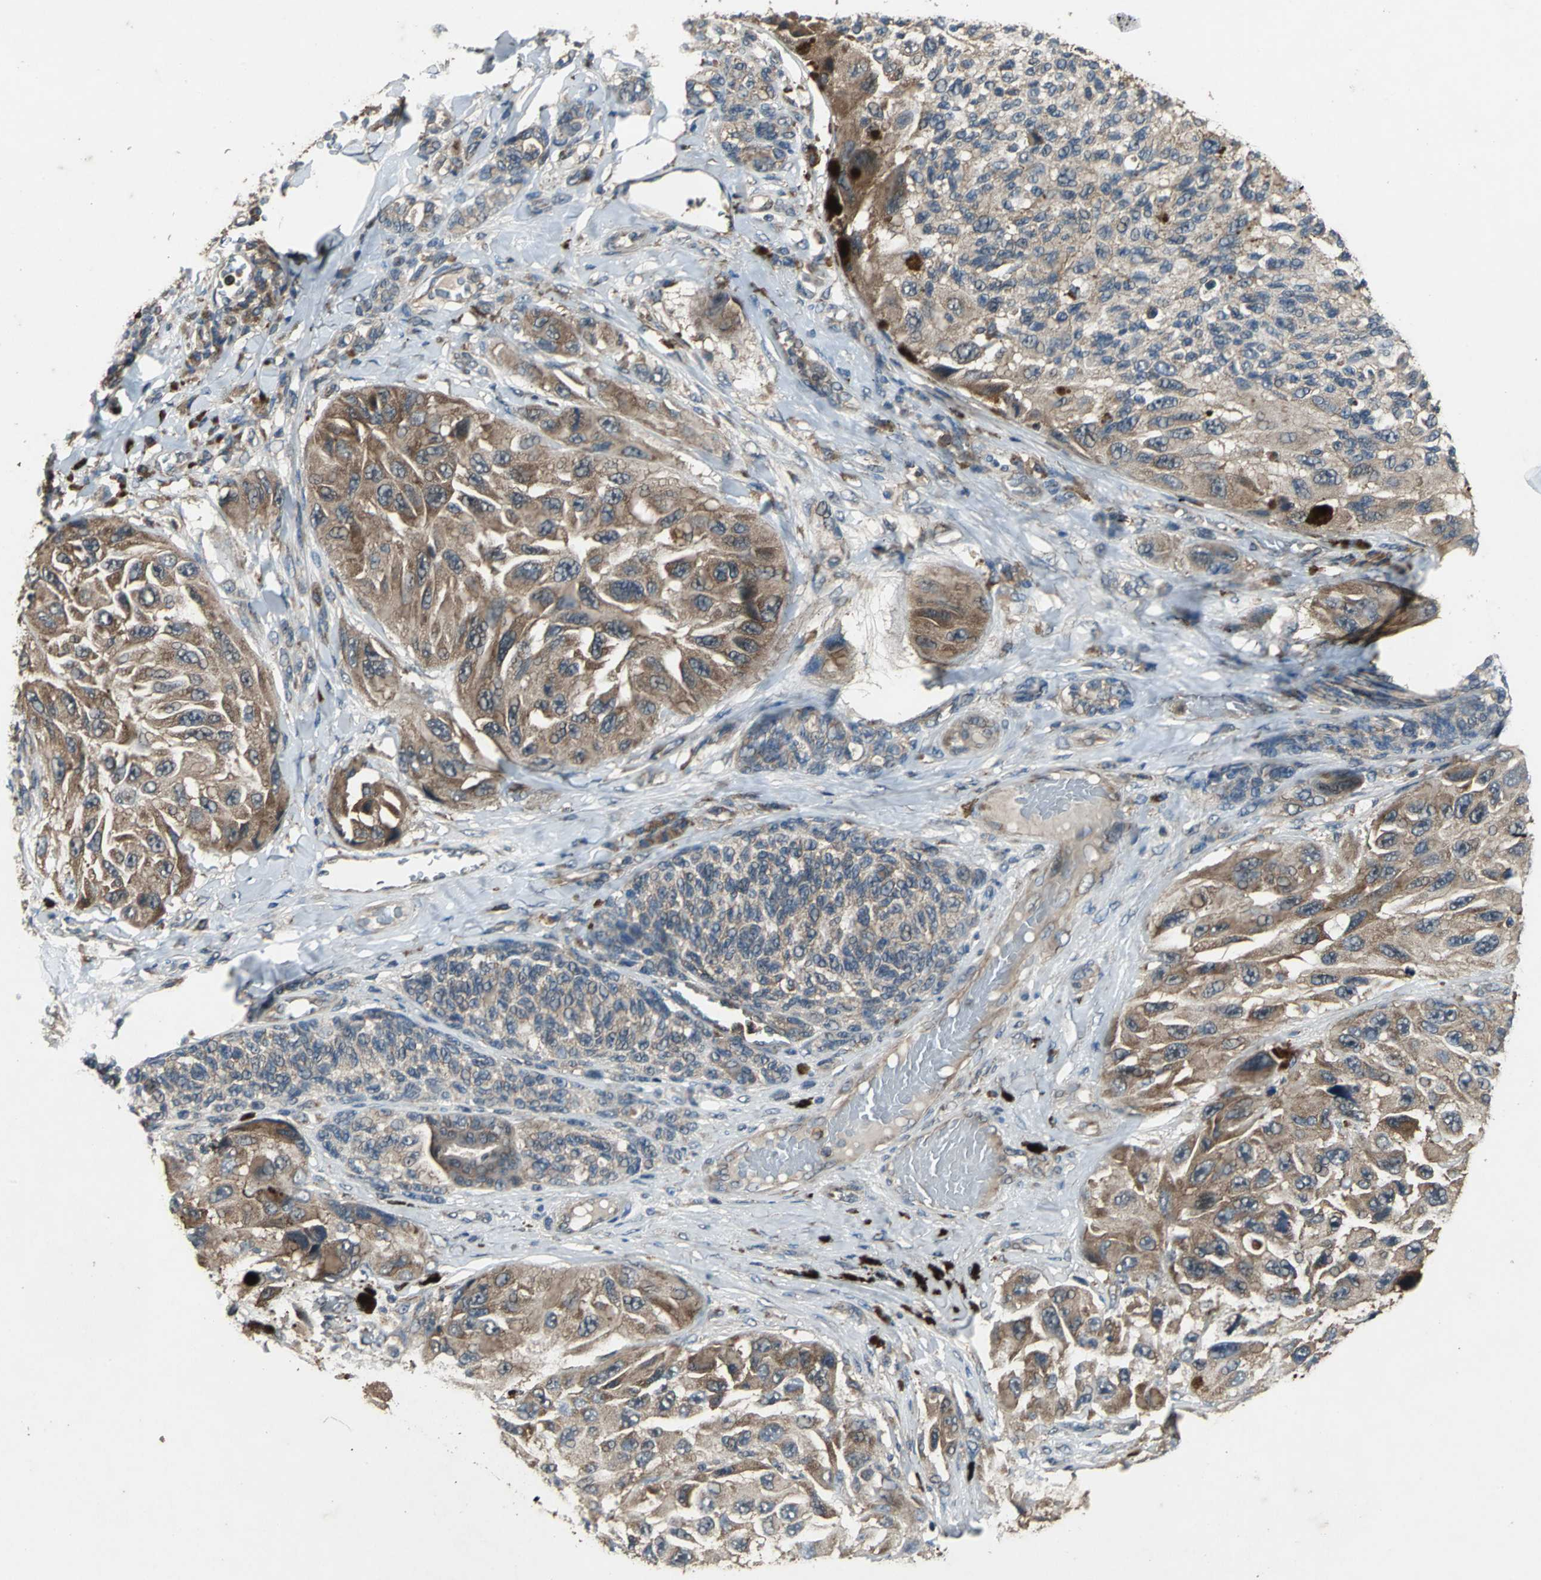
{"staining": {"intensity": "strong", "quantity": ">75%", "location": "cytoplasmic/membranous"}, "tissue": "melanoma", "cell_type": "Tumor cells", "image_type": "cancer", "snomed": [{"axis": "morphology", "description": "Malignant melanoma, NOS"}, {"axis": "topography", "description": "Skin"}], "caption": "Strong cytoplasmic/membranous protein positivity is seen in approximately >75% of tumor cells in malignant melanoma.", "gene": "ZNF608", "patient": {"sex": "female", "age": 73}}